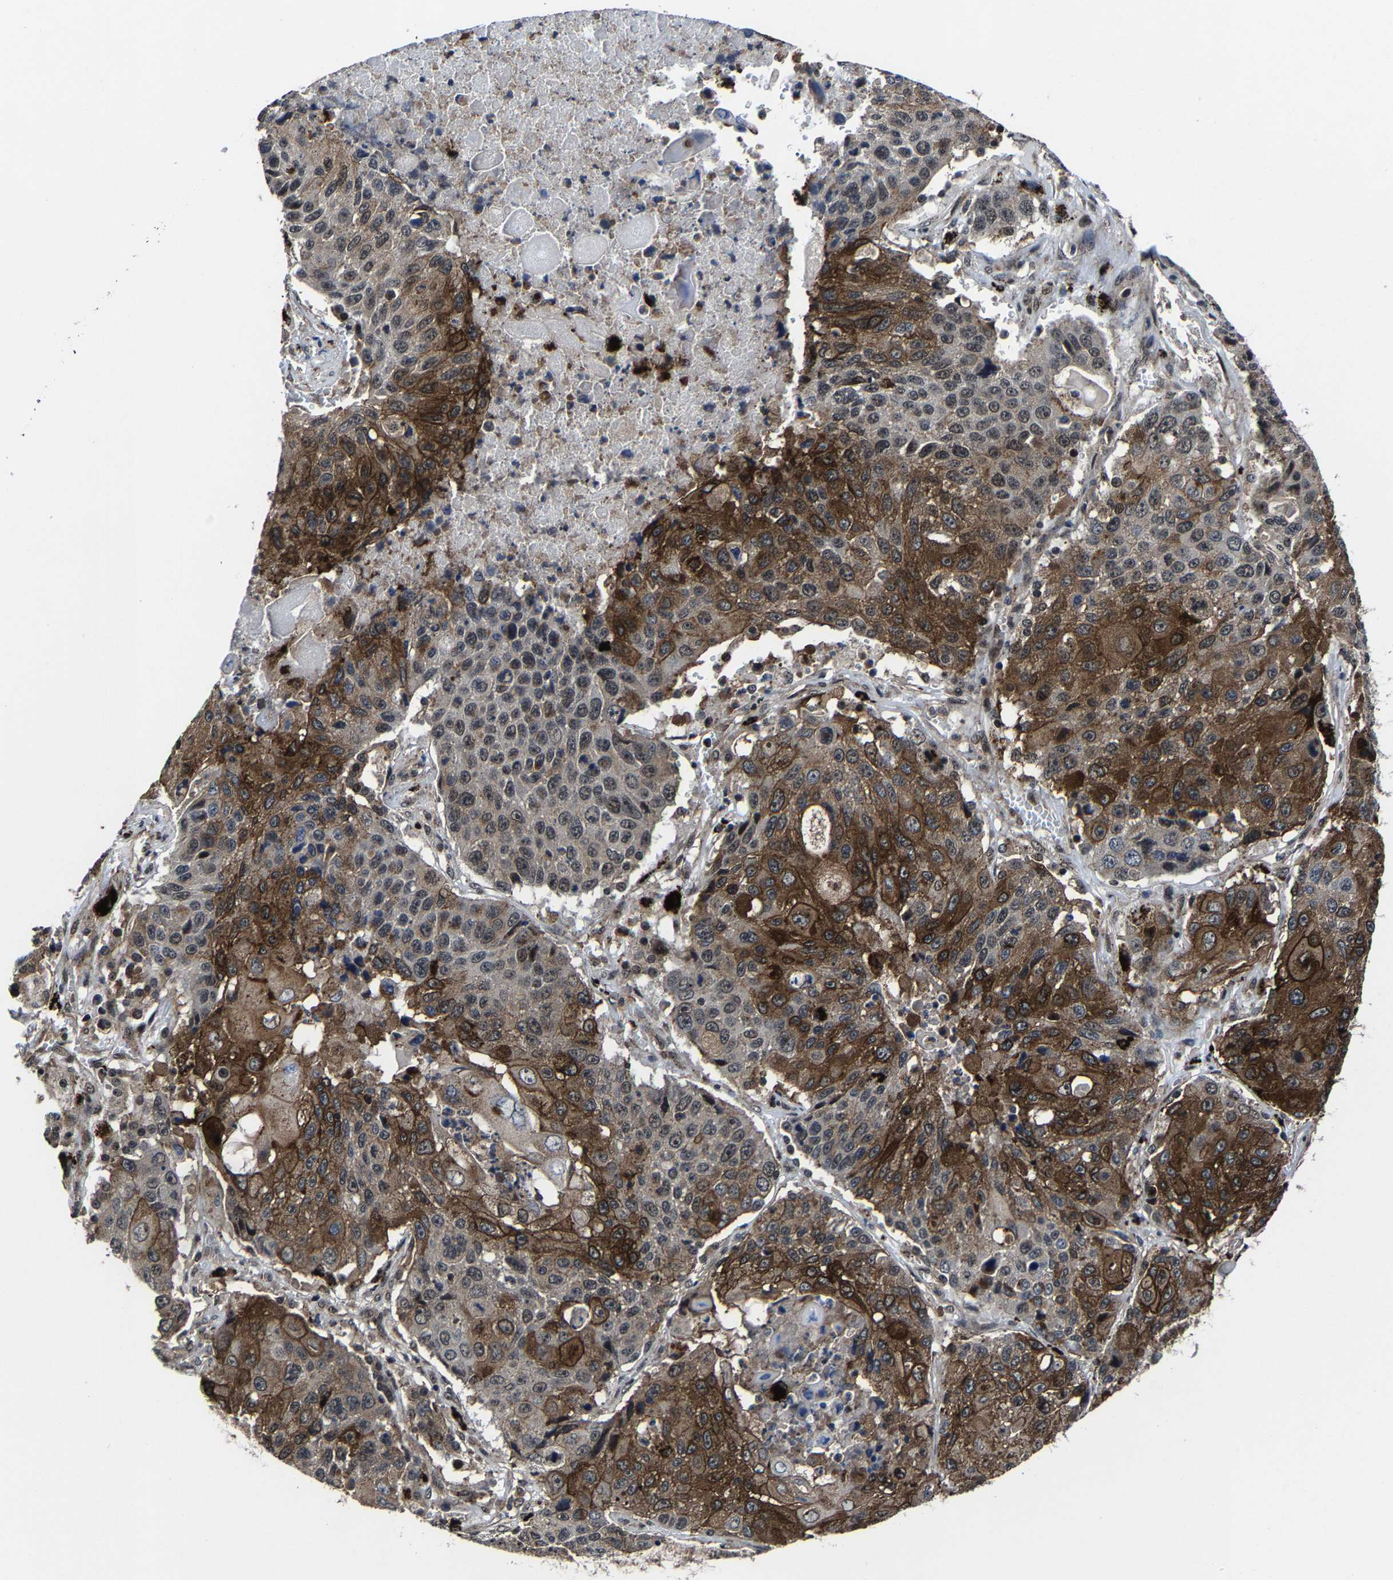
{"staining": {"intensity": "strong", "quantity": "25%-75%", "location": "cytoplasmic/membranous"}, "tissue": "lung cancer", "cell_type": "Tumor cells", "image_type": "cancer", "snomed": [{"axis": "morphology", "description": "Squamous cell carcinoma, NOS"}, {"axis": "topography", "description": "Lung"}], "caption": "Immunohistochemical staining of lung squamous cell carcinoma reveals high levels of strong cytoplasmic/membranous protein staining in approximately 25%-75% of tumor cells.", "gene": "ZCCHC7", "patient": {"sex": "male", "age": 61}}